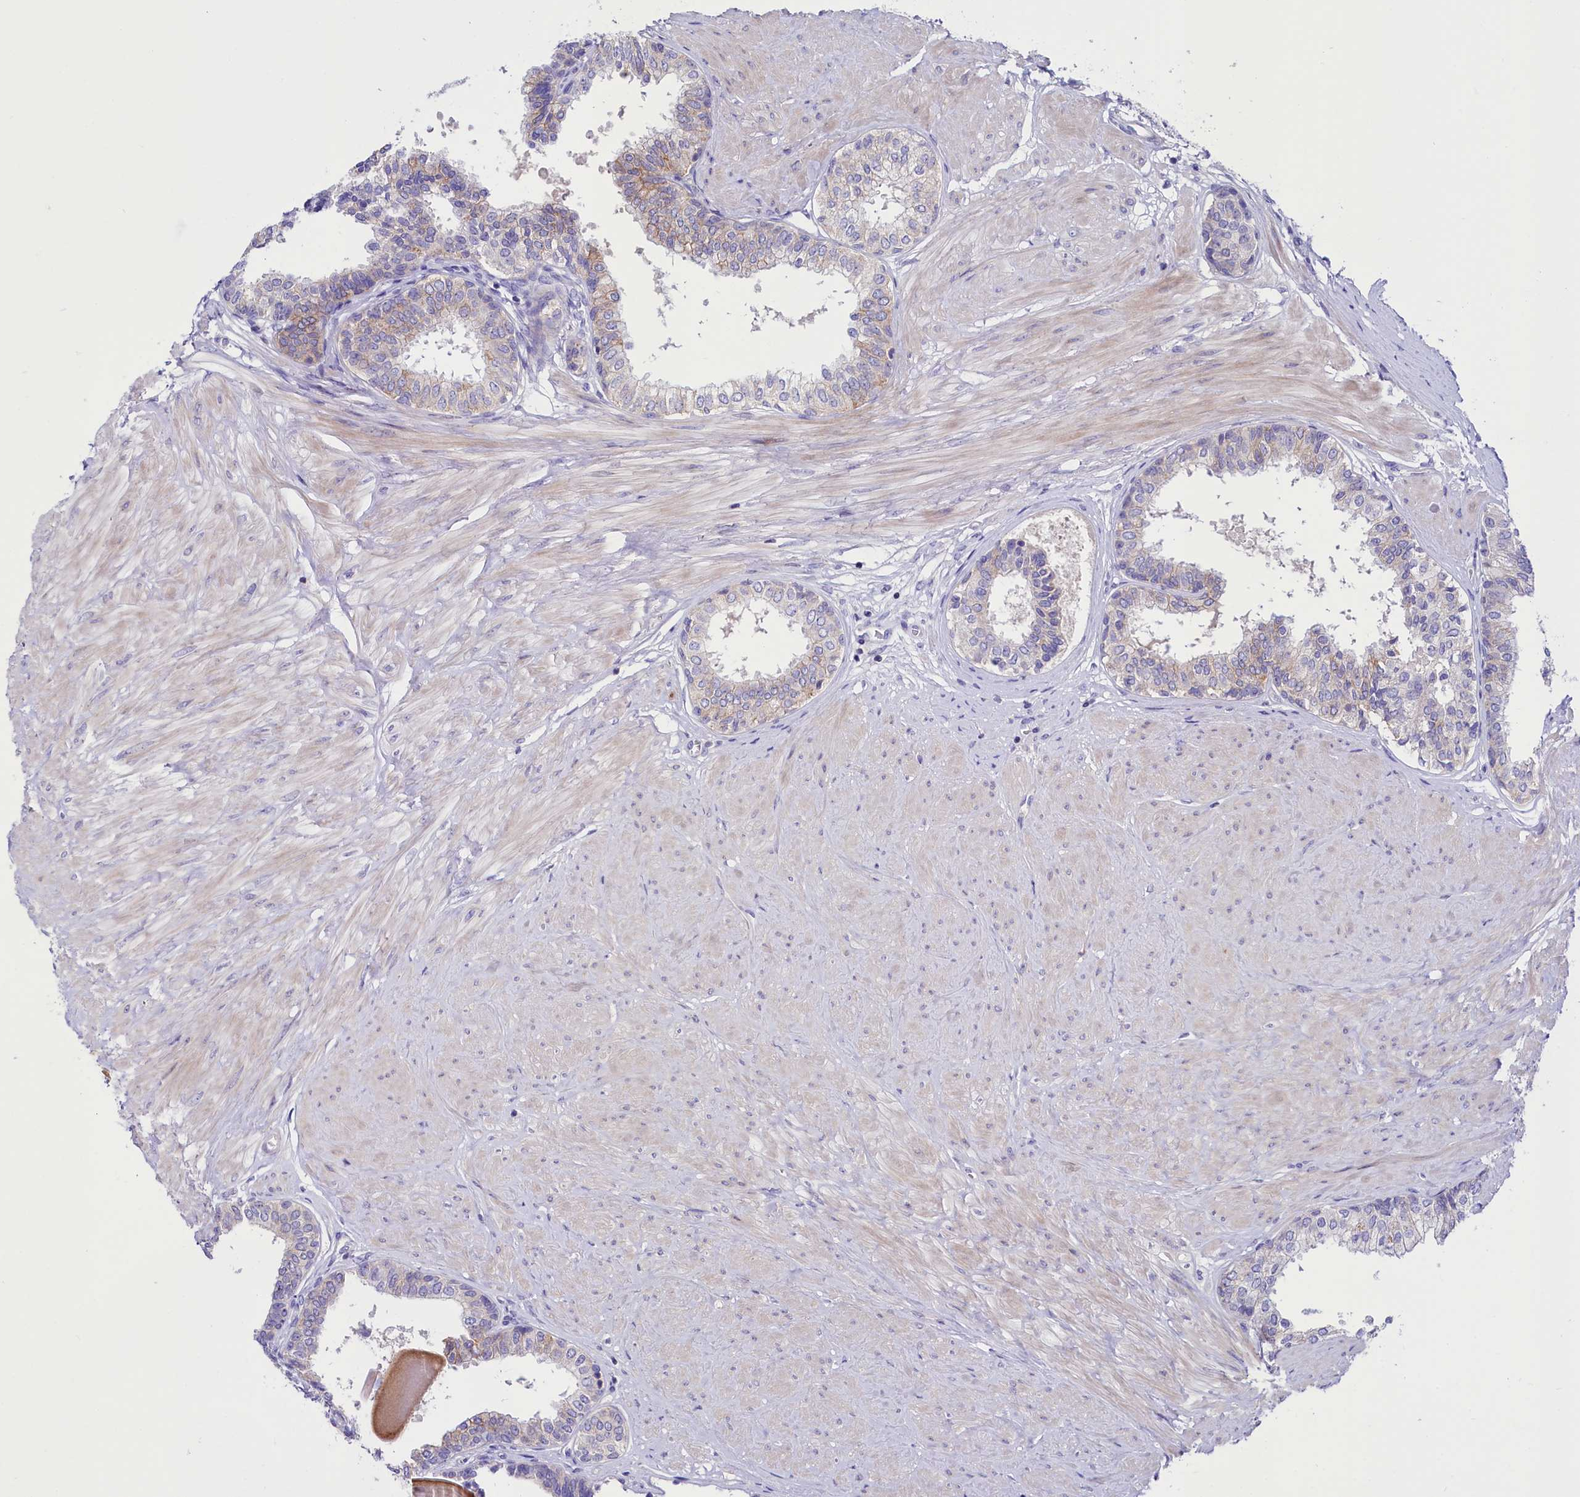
{"staining": {"intensity": "negative", "quantity": "none", "location": "none"}, "tissue": "prostate", "cell_type": "Glandular cells", "image_type": "normal", "snomed": [{"axis": "morphology", "description": "Normal tissue, NOS"}, {"axis": "topography", "description": "Prostate"}], "caption": "DAB immunohistochemical staining of normal human prostate reveals no significant positivity in glandular cells.", "gene": "ABHD5", "patient": {"sex": "male", "age": 48}}